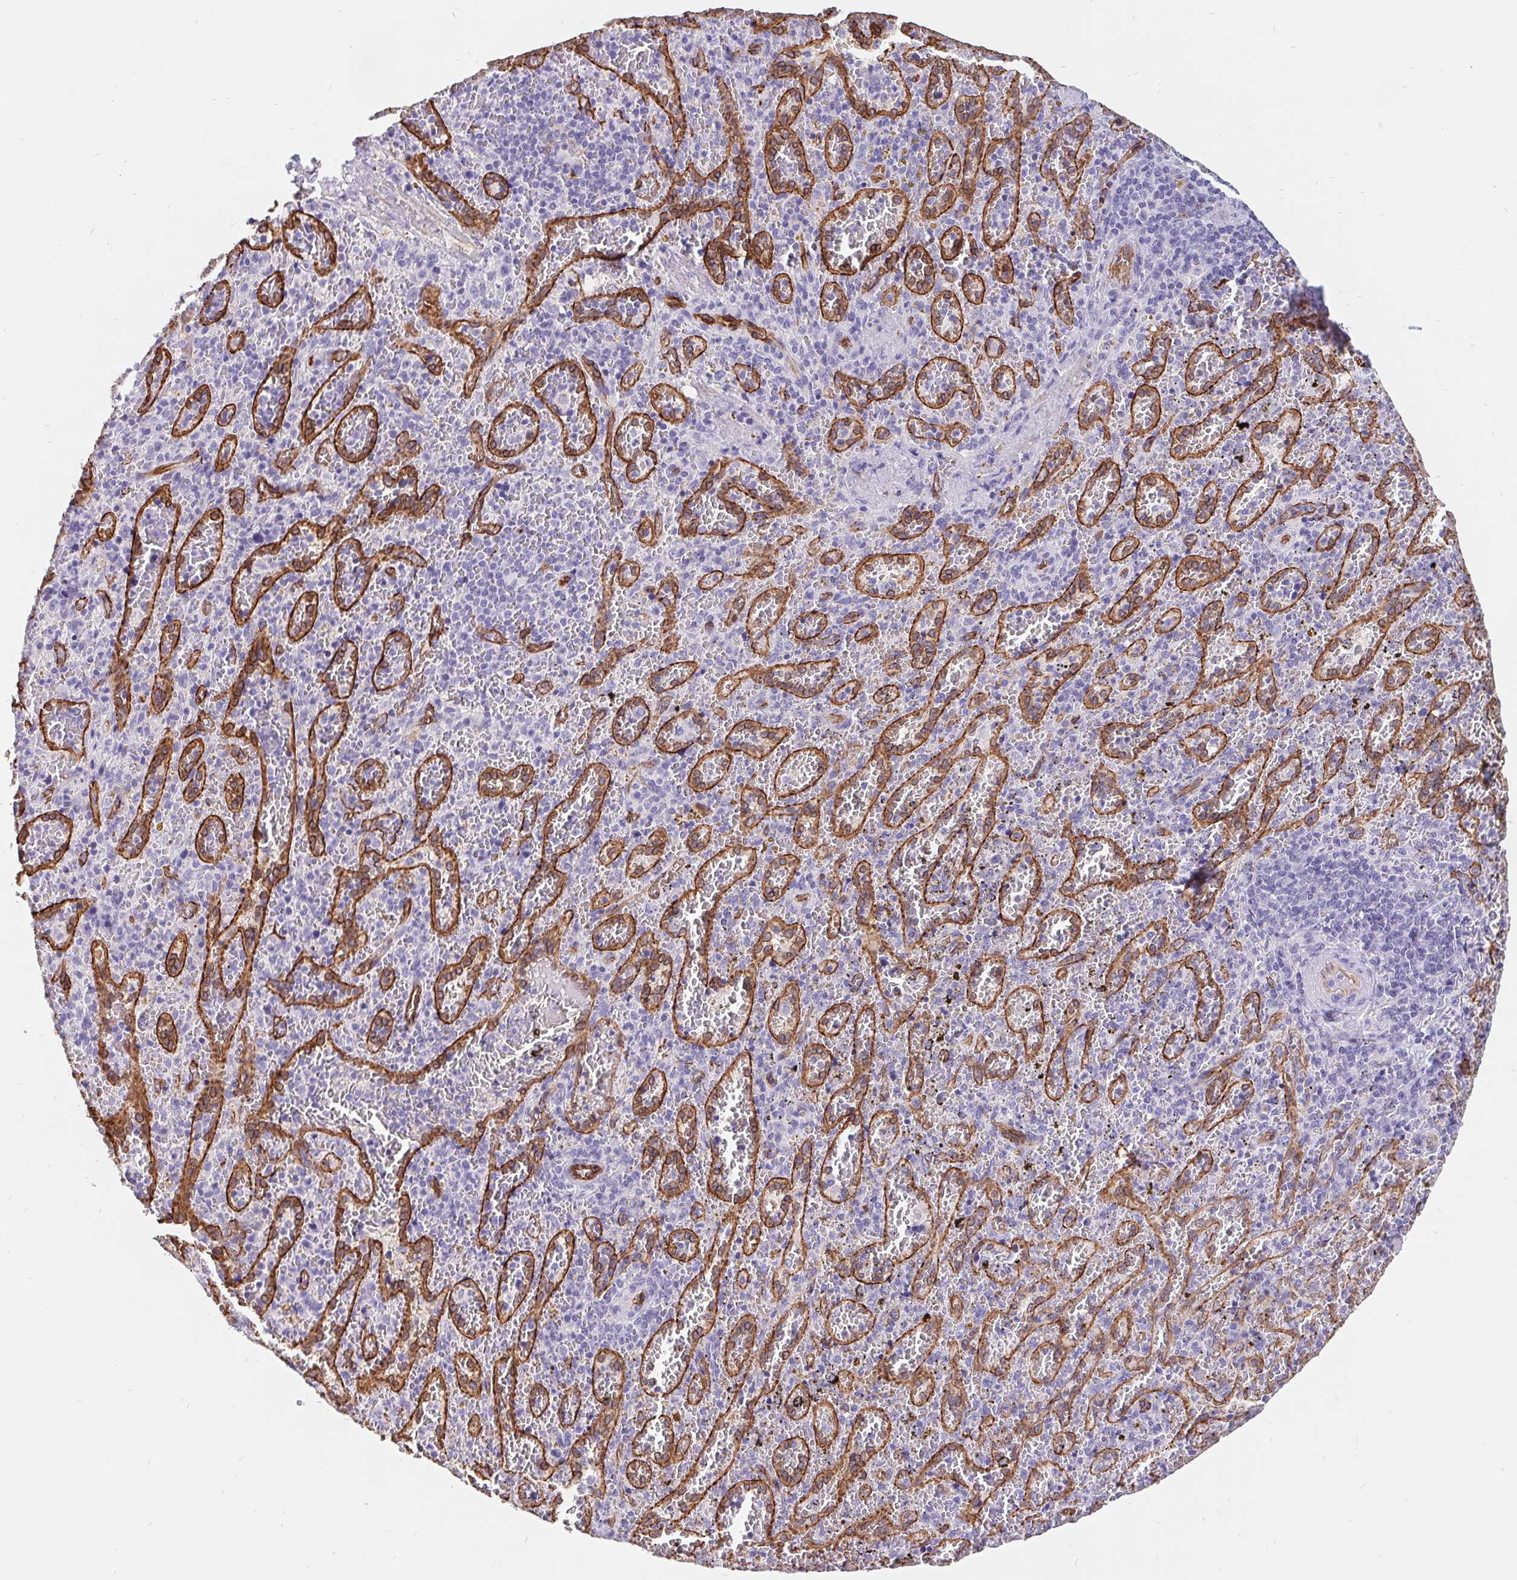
{"staining": {"intensity": "negative", "quantity": "none", "location": "none"}, "tissue": "spleen", "cell_type": "Cells in red pulp", "image_type": "normal", "snomed": [{"axis": "morphology", "description": "Normal tissue, NOS"}, {"axis": "topography", "description": "Spleen"}], "caption": "High magnification brightfield microscopy of benign spleen stained with DAB (brown) and counterstained with hematoxylin (blue): cells in red pulp show no significant positivity. The staining was performed using DAB (3,3'-diaminobenzidine) to visualize the protein expression in brown, while the nuclei were stained in blue with hematoxylin (Magnification: 20x).", "gene": "LIMCH1", "patient": {"sex": "female", "age": 50}}